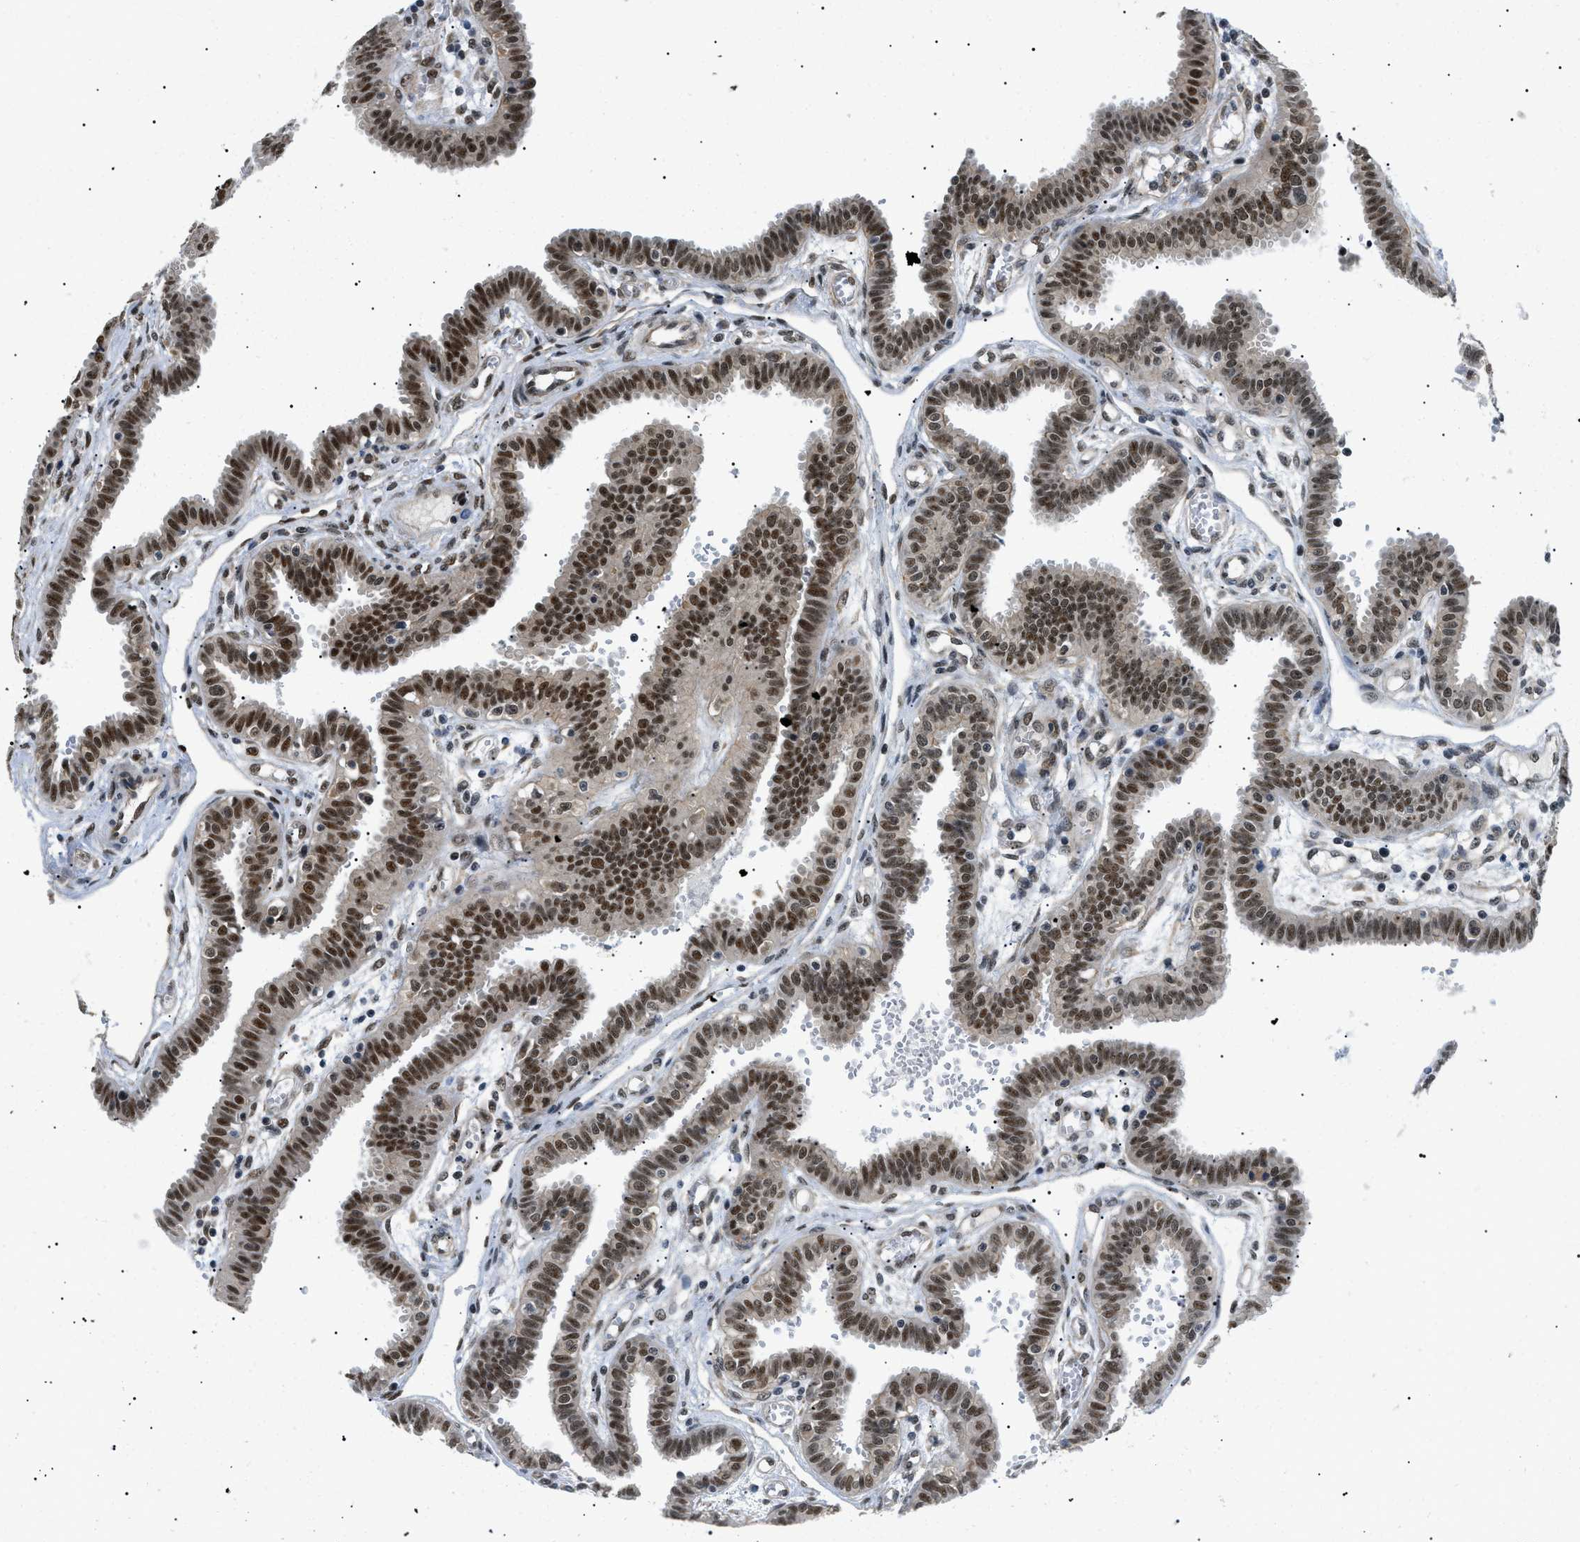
{"staining": {"intensity": "strong", "quantity": ">75%", "location": "nuclear"}, "tissue": "fallopian tube", "cell_type": "Glandular cells", "image_type": "normal", "snomed": [{"axis": "morphology", "description": "Normal tissue, NOS"}, {"axis": "topography", "description": "Fallopian tube"}], "caption": "Protein expression by IHC shows strong nuclear staining in approximately >75% of glandular cells in benign fallopian tube.", "gene": "CWC25", "patient": {"sex": "female", "age": 32}}